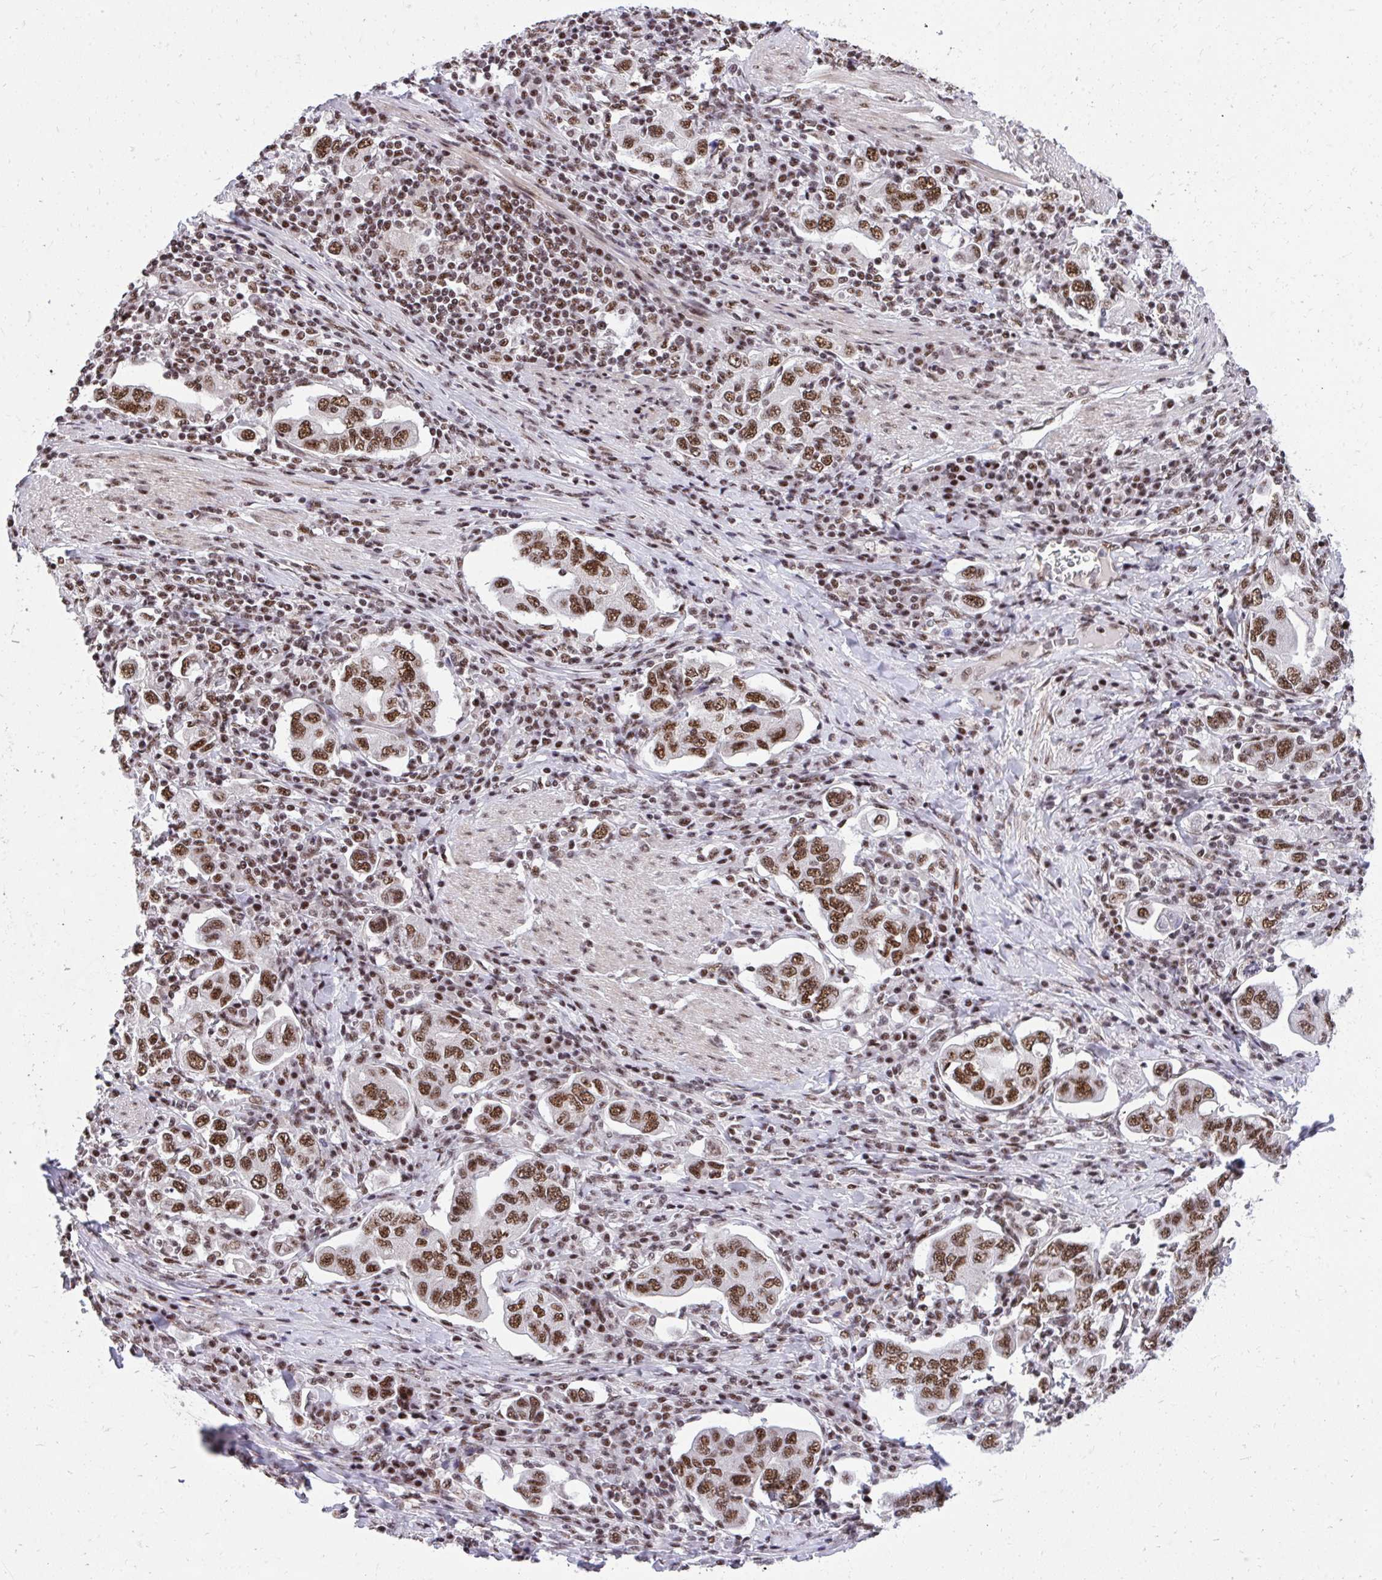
{"staining": {"intensity": "moderate", "quantity": ">75%", "location": "nuclear"}, "tissue": "stomach cancer", "cell_type": "Tumor cells", "image_type": "cancer", "snomed": [{"axis": "morphology", "description": "Adenocarcinoma, NOS"}, {"axis": "topography", "description": "Stomach, upper"}, {"axis": "topography", "description": "Stomach"}], "caption": "Stomach cancer (adenocarcinoma) stained for a protein (brown) shows moderate nuclear positive staining in approximately >75% of tumor cells.", "gene": "SYNE4", "patient": {"sex": "male", "age": 62}}